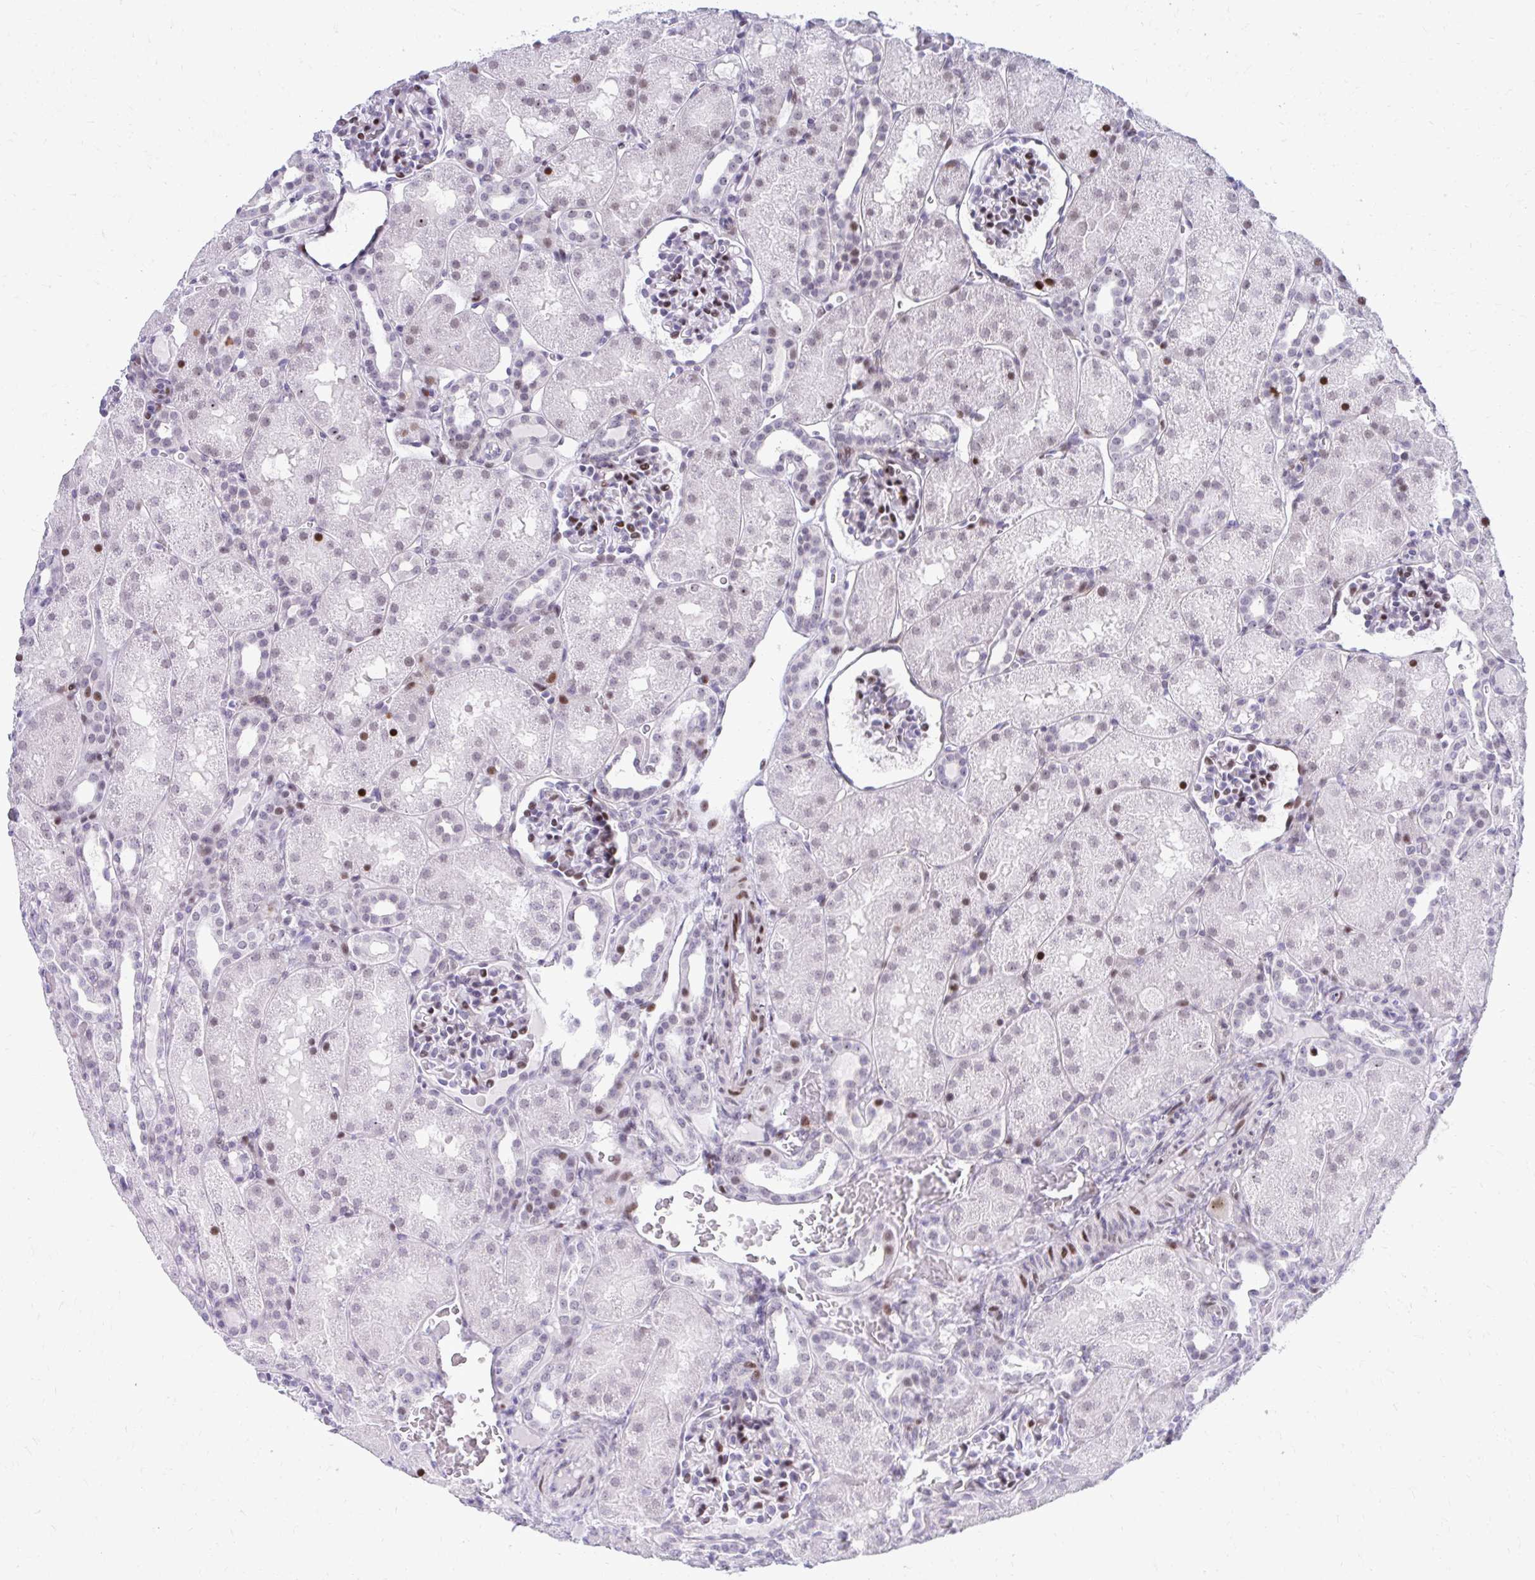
{"staining": {"intensity": "moderate", "quantity": ">75%", "location": "nuclear"}, "tissue": "kidney", "cell_type": "Cells in glomeruli", "image_type": "normal", "snomed": [{"axis": "morphology", "description": "Normal tissue, NOS"}, {"axis": "topography", "description": "Kidney"}], "caption": "Immunohistochemistry of benign human kidney shows medium levels of moderate nuclear positivity in approximately >75% of cells in glomeruli.", "gene": "GLDN", "patient": {"sex": "male", "age": 2}}